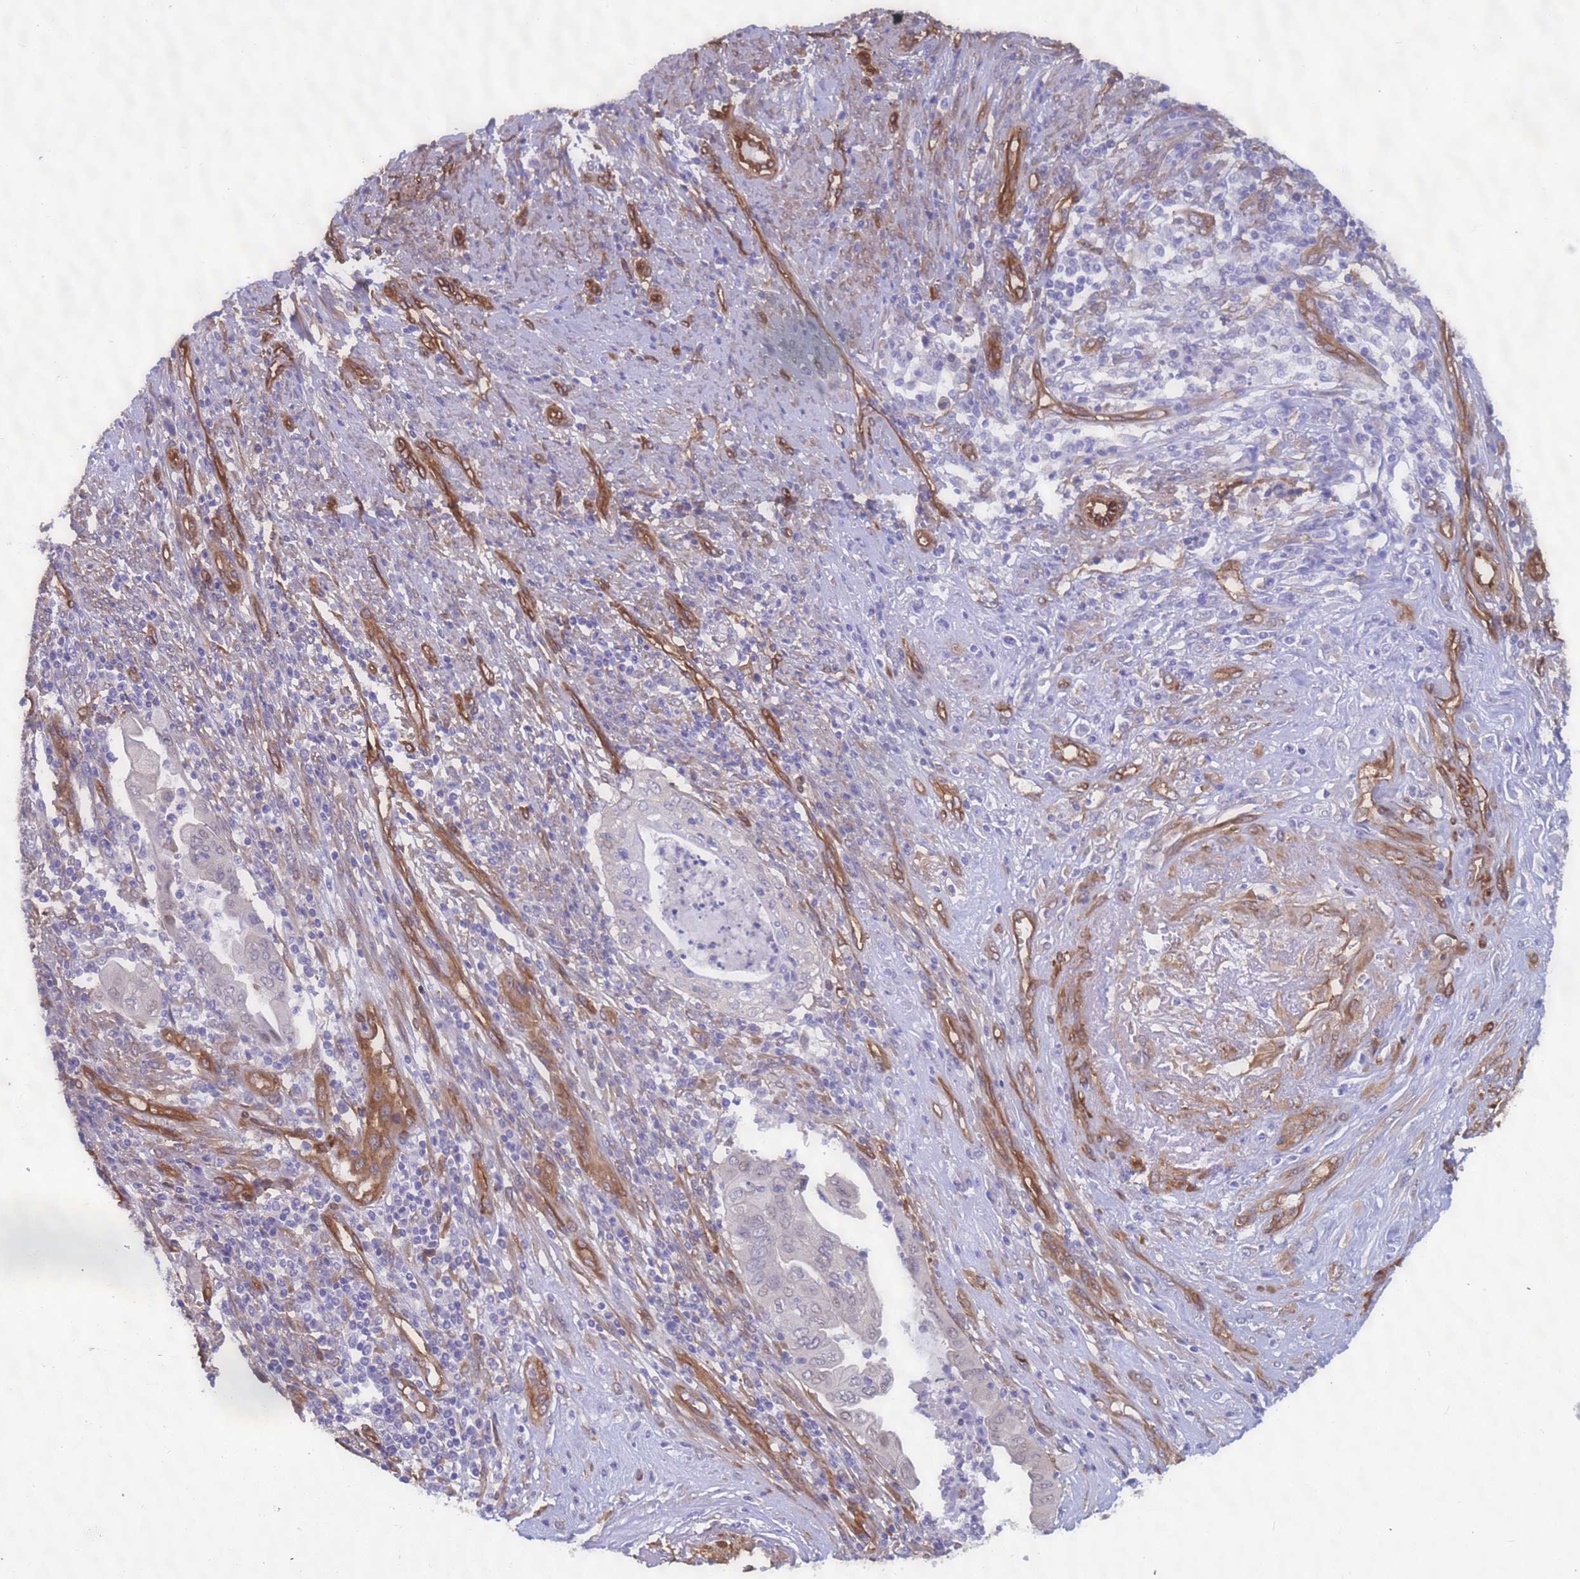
{"staining": {"intensity": "negative", "quantity": "none", "location": "none"}, "tissue": "endometrial cancer", "cell_type": "Tumor cells", "image_type": "cancer", "snomed": [{"axis": "morphology", "description": "Adenocarcinoma, NOS"}, {"axis": "topography", "description": "Uterus"}, {"axis": "topography", "description": "Endometrium"}], "caption": "An IHC histopathology image of endometrial adenocarcinoma is shown. There is no staining in tumor cells of endometrial adenocarcinoma. (DAB (3,3'-diaminobenzidine) immunohistochemistry, high magnification).", "gene": "EHD2", "patient": {"sex": "female", "age": 70}}